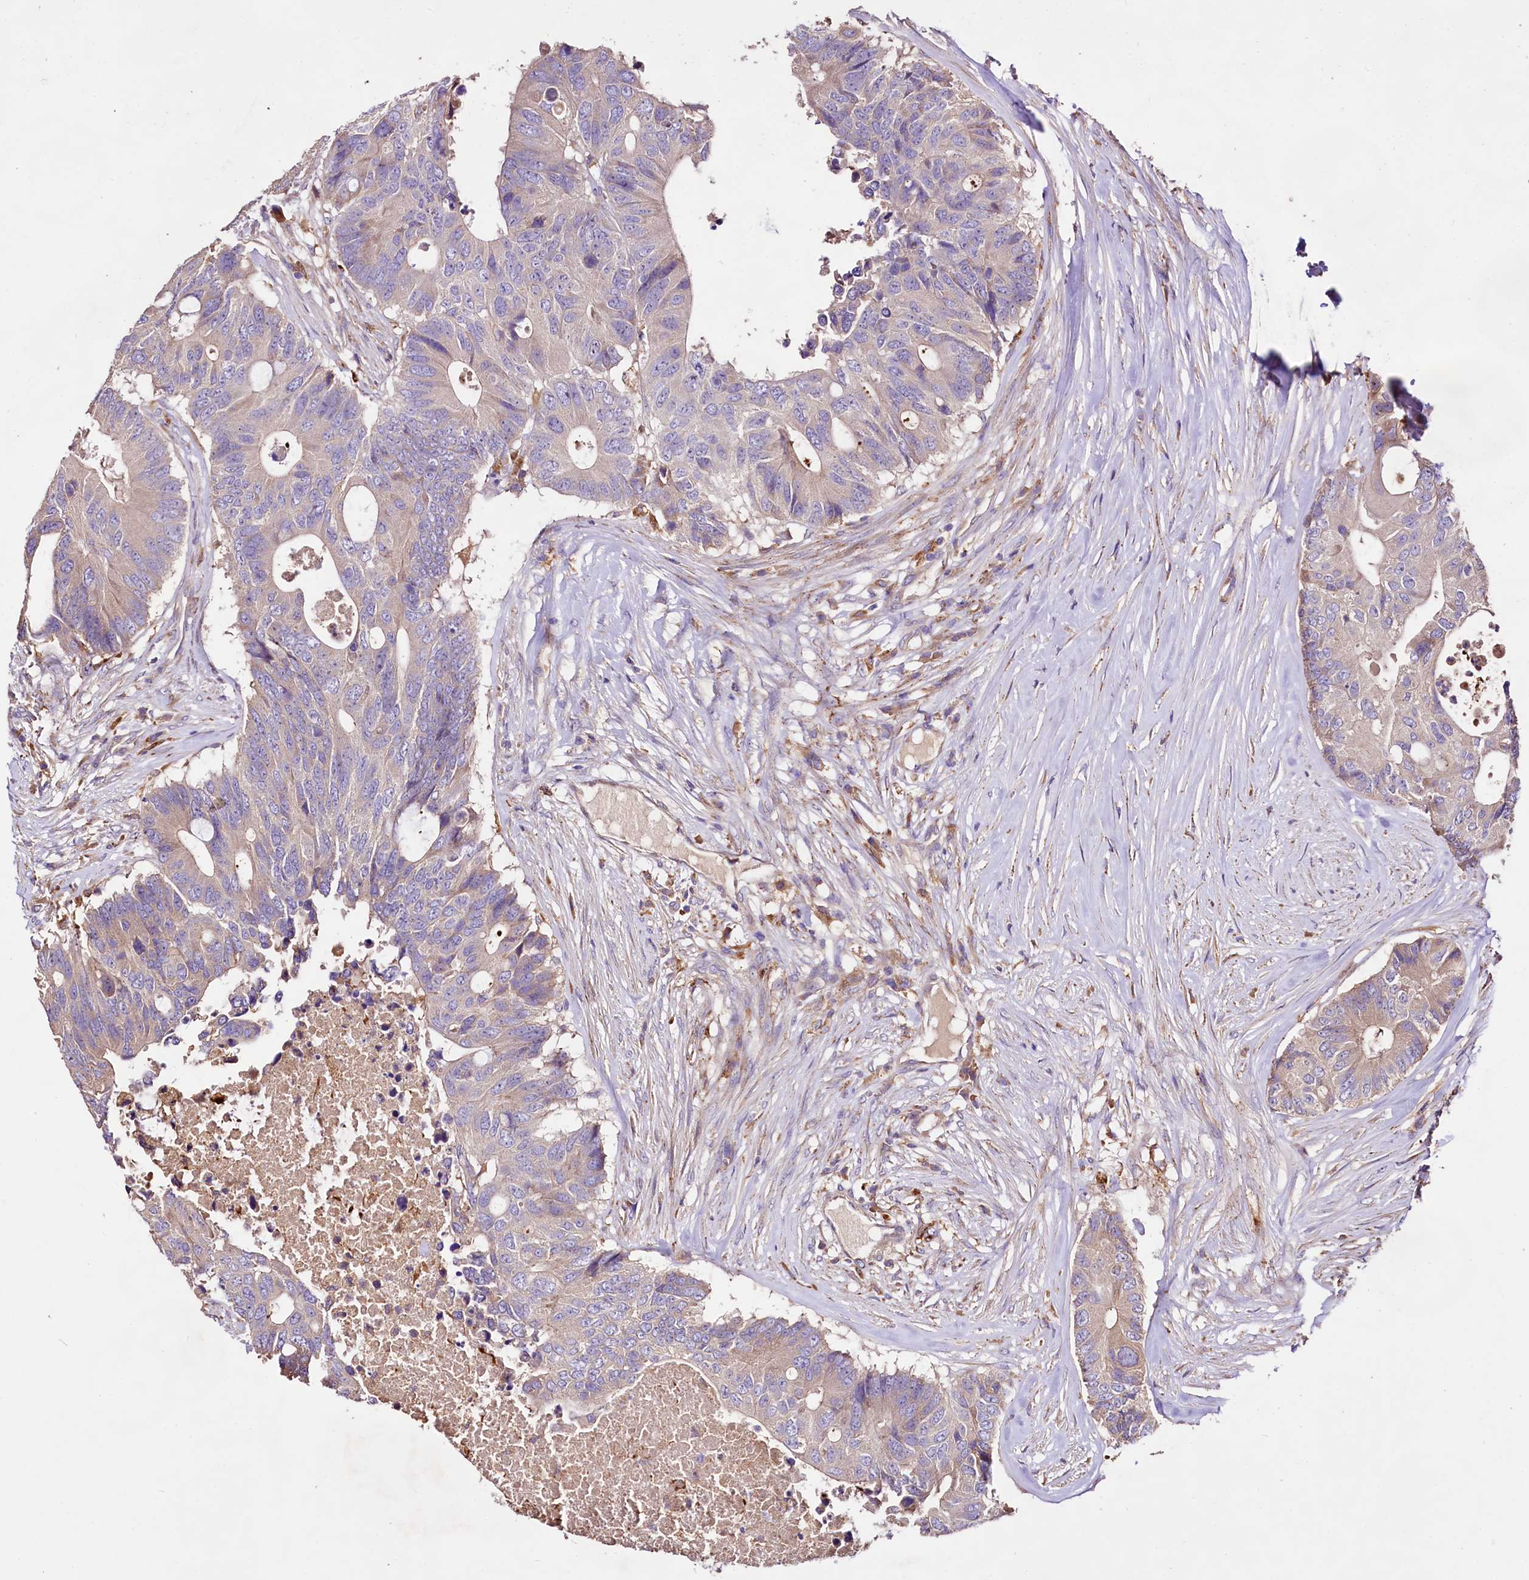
{"staining": {"intensity": "negative", "quantity": "none", "location": "none"}, "tissue": "colorectal cancer", "cell_type": "Tumor cells", "image_type": "cancer", "snomed": [{"axis": "morphology", "description": "Adenocarcinoma, NOS"}, {"axis": "topography", "description": "Colon"}], "caption": "Immunohistochemistry (IHC) histopathology image of neoplastic tissue: human adenocarcinoma (colorectal) stained with DAB reveals no significant protein positivity in tumor cells.", "gene": "DMXL2", "patient": {"sex": "male", "age": 71}}